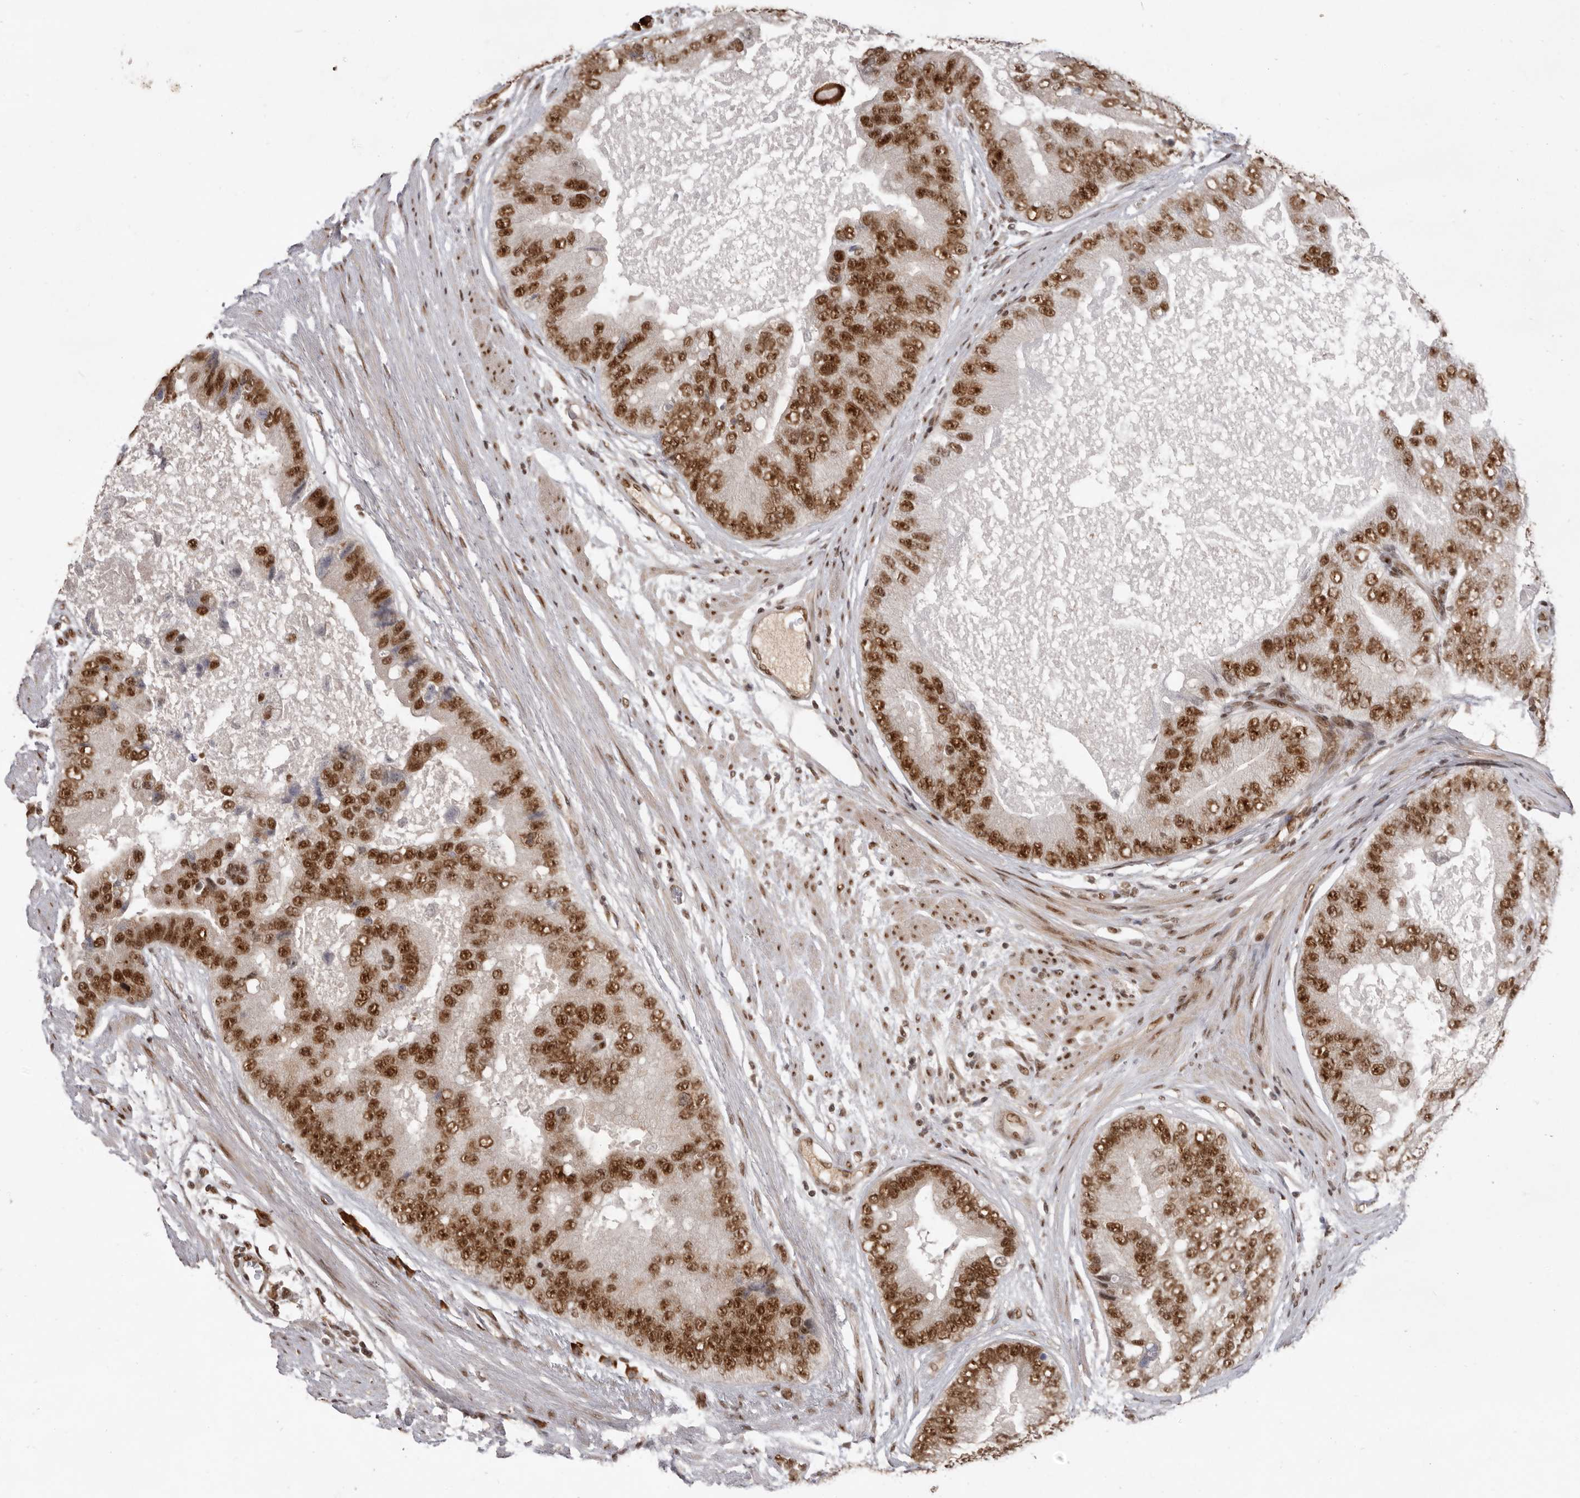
{"staining": {"intensity": "strong", "quantity": ">75%", "location": "nuclear"}, "tissue": "prostate cancer", "cell_type": "Tumor cells", "image_type": "cancer", "snomed": [{"axis": "morphology", "description": "Adenocarcinoma, High grade"}, {"axis": "topography", "description": "Prostate"}], "caption": "Protein staining exhibits strong nuclear staining in approximately >75% of tumor cells in prostate cancer (adenocarcinoma (high-grade)).", "gene": "CHTOP", "patient": {"sex": "male", "age": 70}}